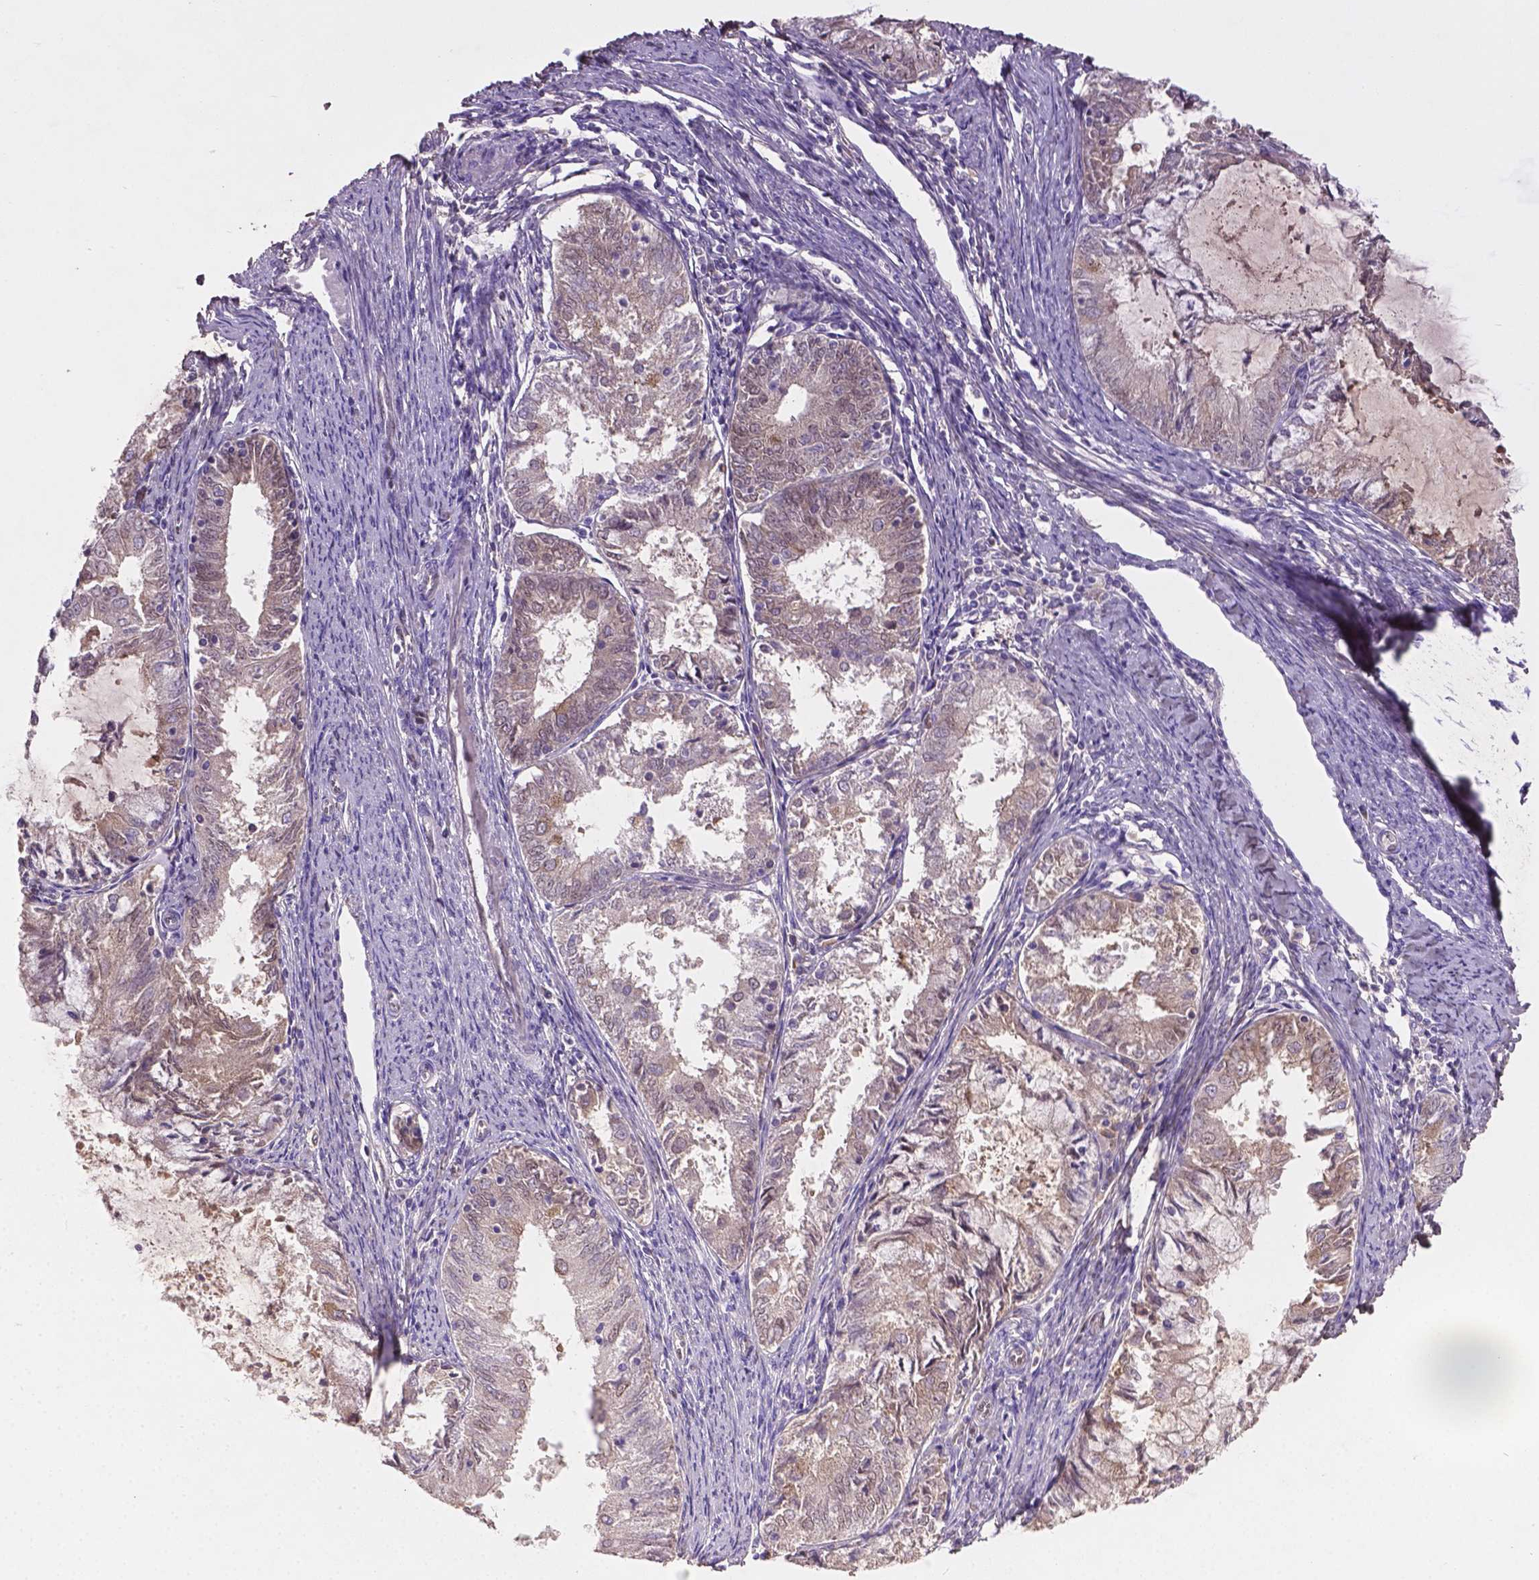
{"staining": {"intensity": "weak", "quantity": "<25%", "location": "nuclear"}, "tissue": "endometrial cancer", "cell_type": "Tumor cells", "image_type": "cancer", "snomed": [{"axis": "morphology", "description": "Adenocarcinoma, NOS"}, {"axis": "topography", "description": "Endometrium"}], "caption": "Photomicrograph shows no significant protein expression in tumor cells of endometrial cancer.", "gene": "SOX17", "patient": {"sex": "female", "age": 57}}